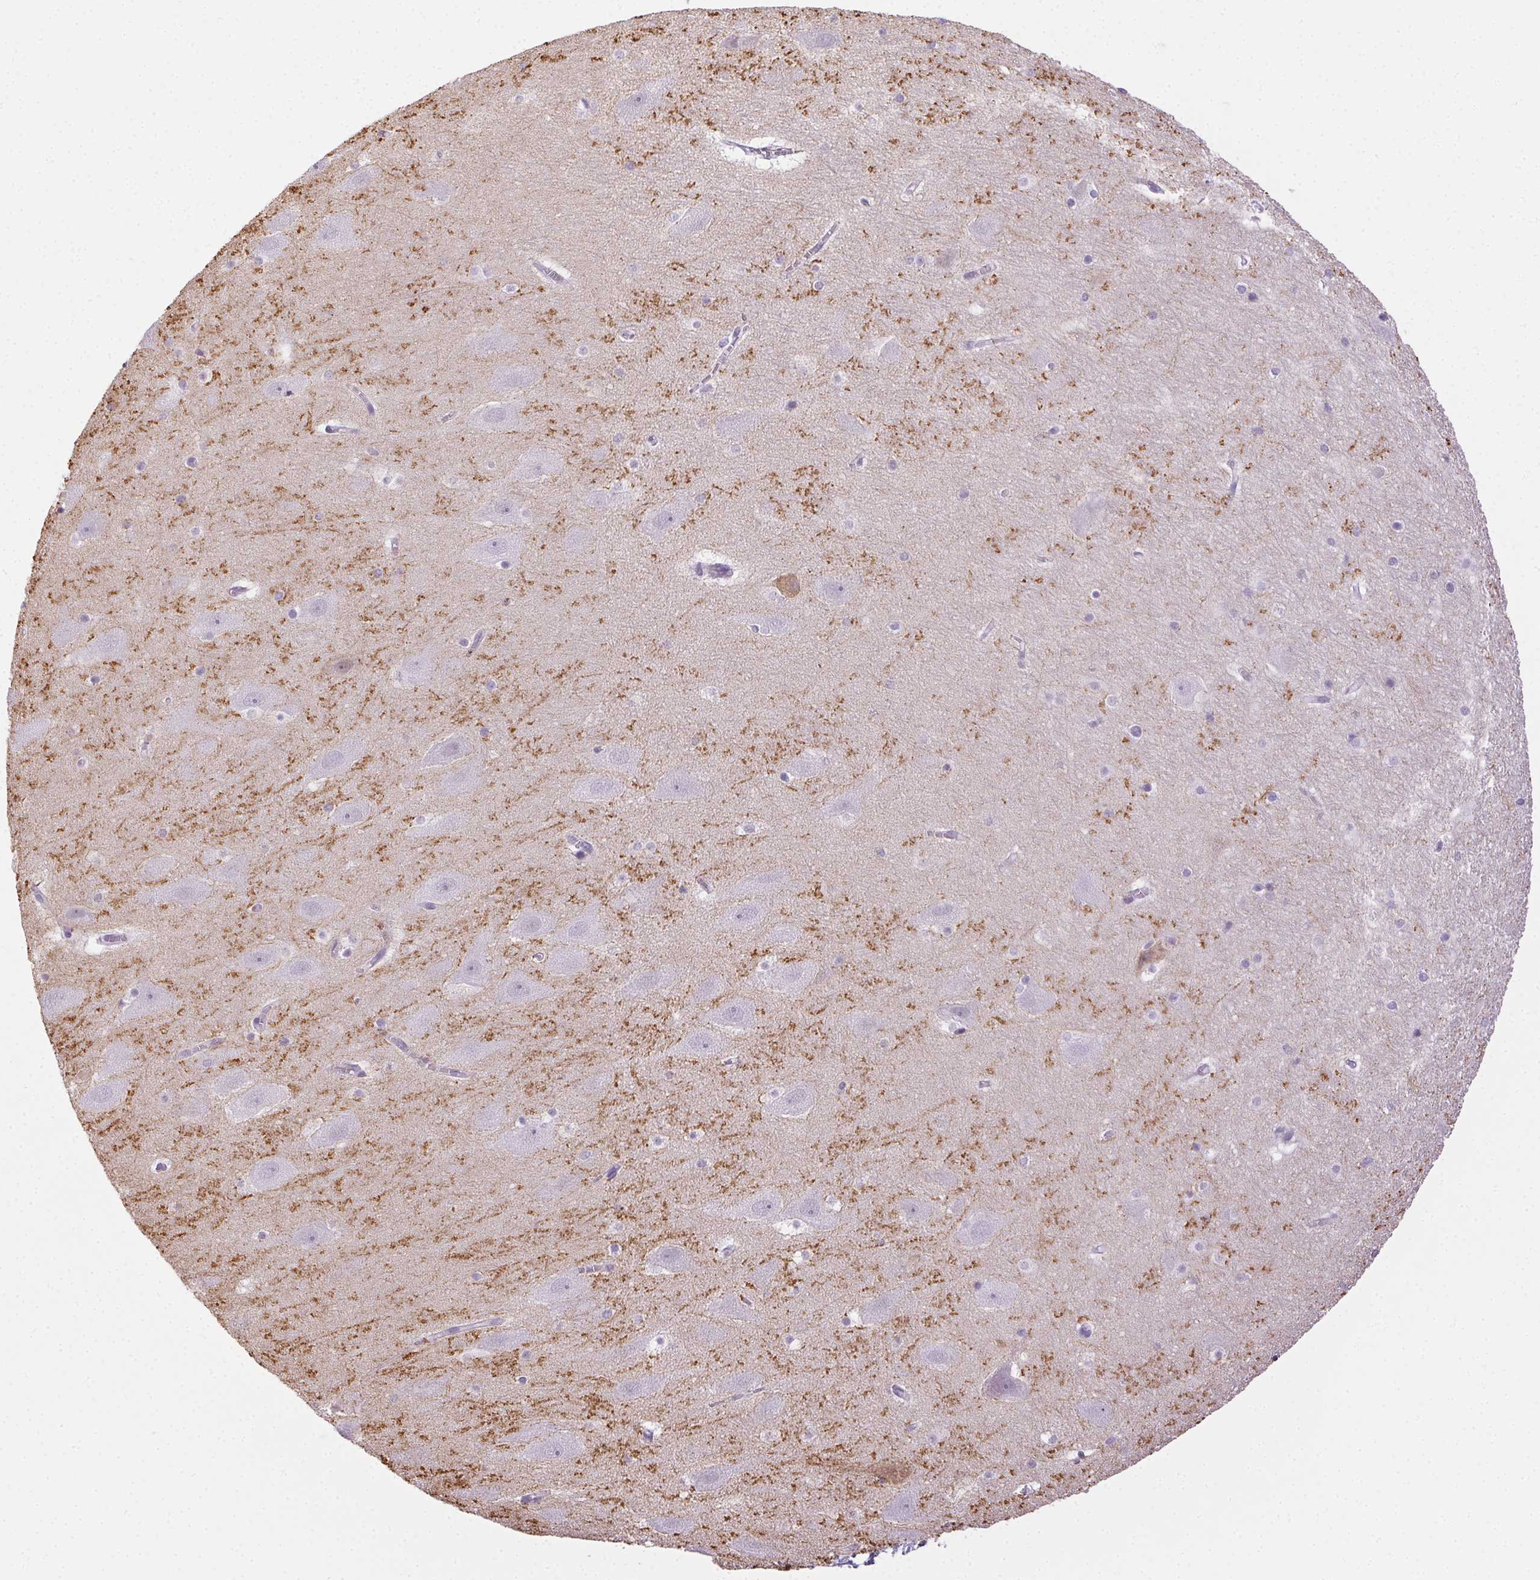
{"staining": {"intensity": "negative", "quantity": "none", "location": "none"}, "tissue": "hippocampus", "cell_type": "Glial cells", "image_type": "normal", "snomed": [{"axis": "morphology", "description": "Normal tissue, NOS"}, {"axis": "topography", "description": "Hippocampus"}], "caption": "A micrograph of human hippocampus is negative for staining in glial cells. (IHC, brightfield microscopy, high magnification).", "gene": "CADPS", "patient": {"sex": "male", "age": 45}}